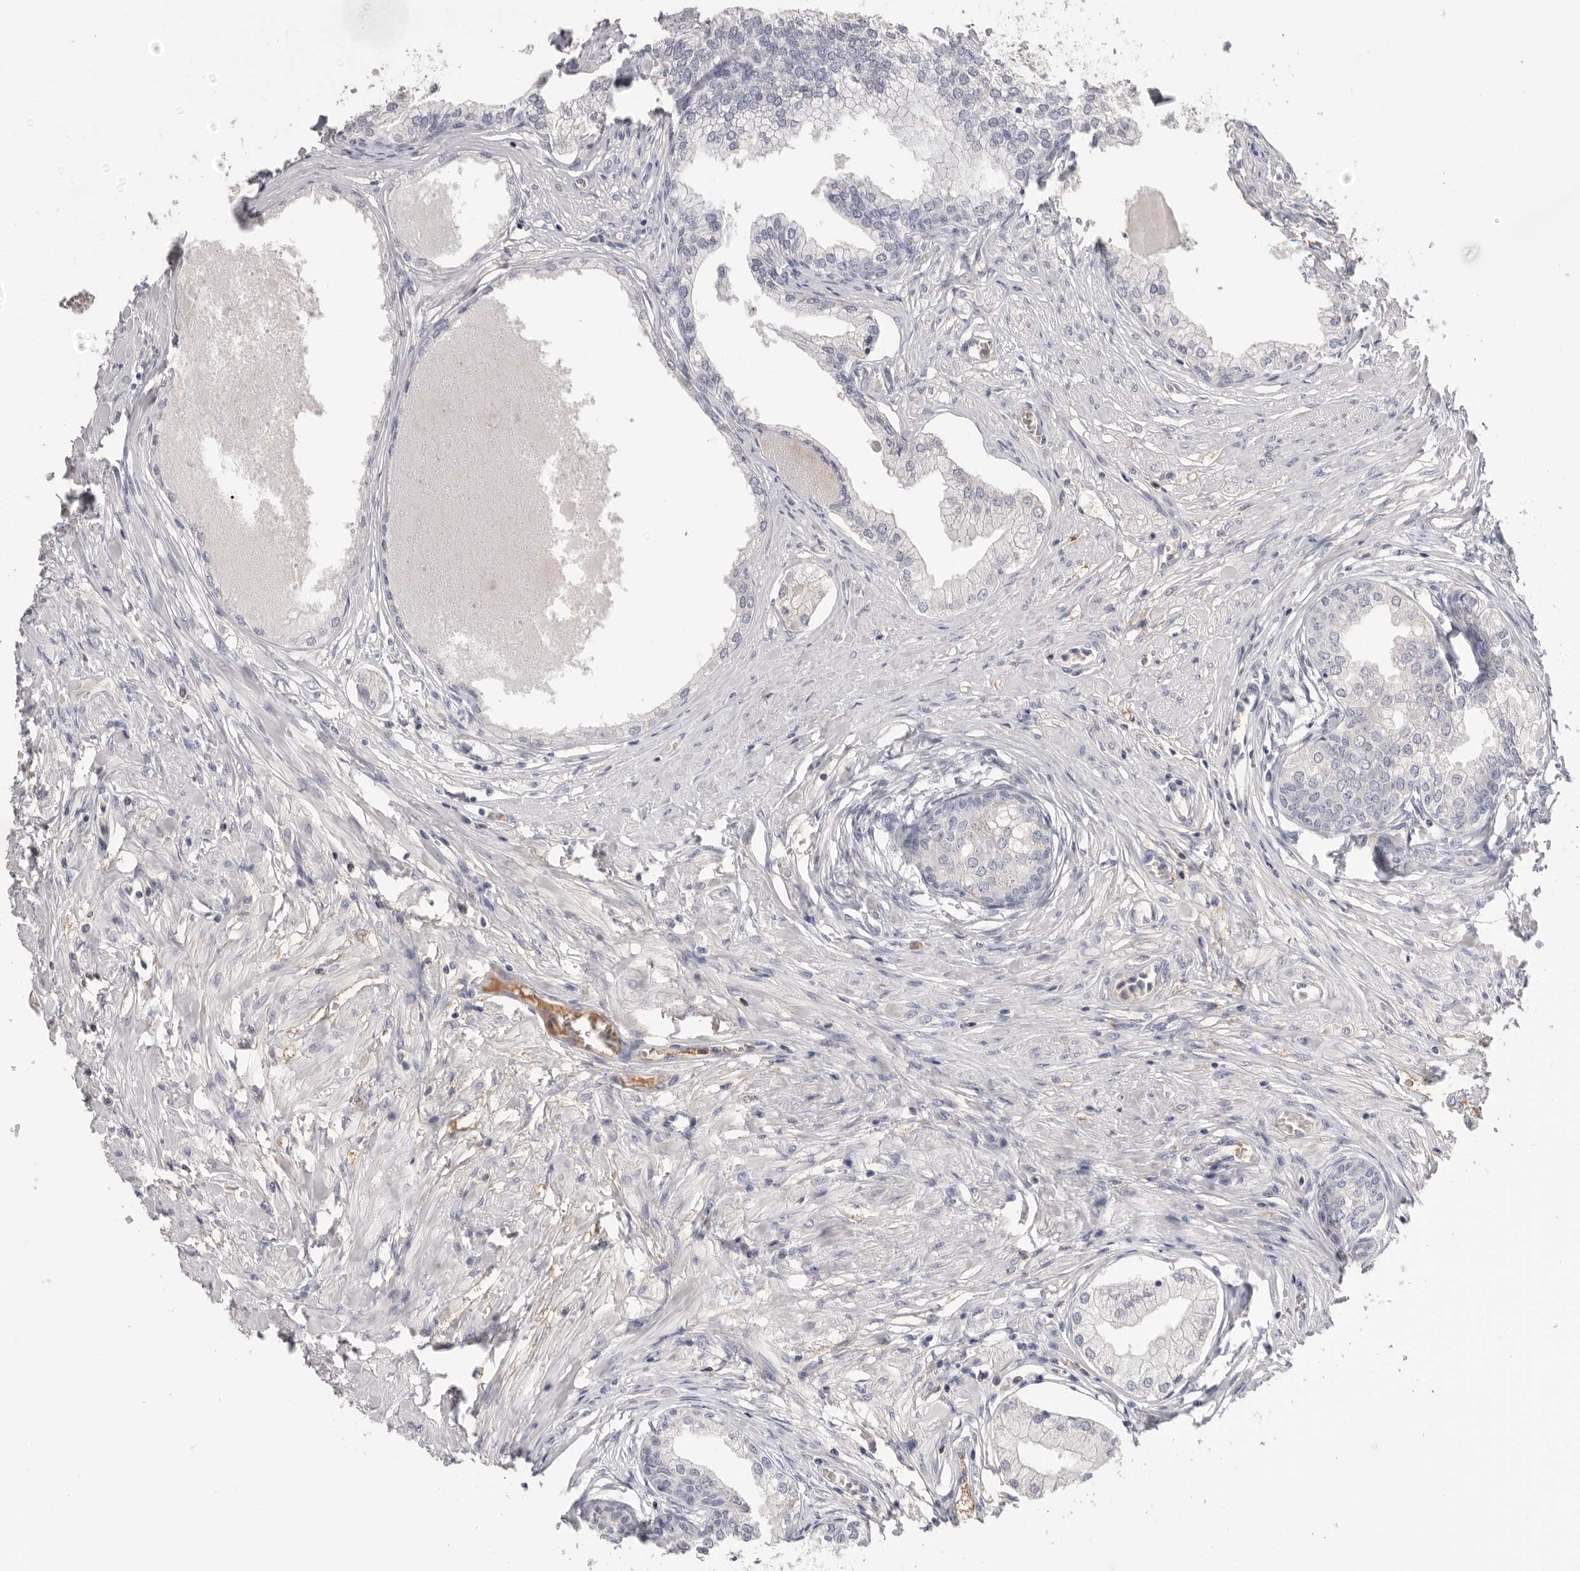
{"staining": {"intensity": "negative", "quantity": "none", "location": "none"}, "tissue": "prostate", "cell_type": "Glandular cells", "image_type": "normal", "snomed": [{"axis": "morphology", "description": "Normal tissue, NOS"}, {"axis": "morphology", "description": "Urothelial carcinoma, Low grade"}, {"axis": "topography", "description": "Urinary bladder"}, {"axis": "topography", "description": "Prostate"}], "caption": "IHC photomicrograph of unremarkable human prostate stained for a protein (brown), which displays no expression in glandular cells. Brightfield microscopy of immunohistochemistry stained with DAB (3,3'-diaminobenzidine) (brown) and hematoxylin (blue), captured at high magnification.", "gene": "APOA2", "patient": {"sex": "male", "age": 60}}